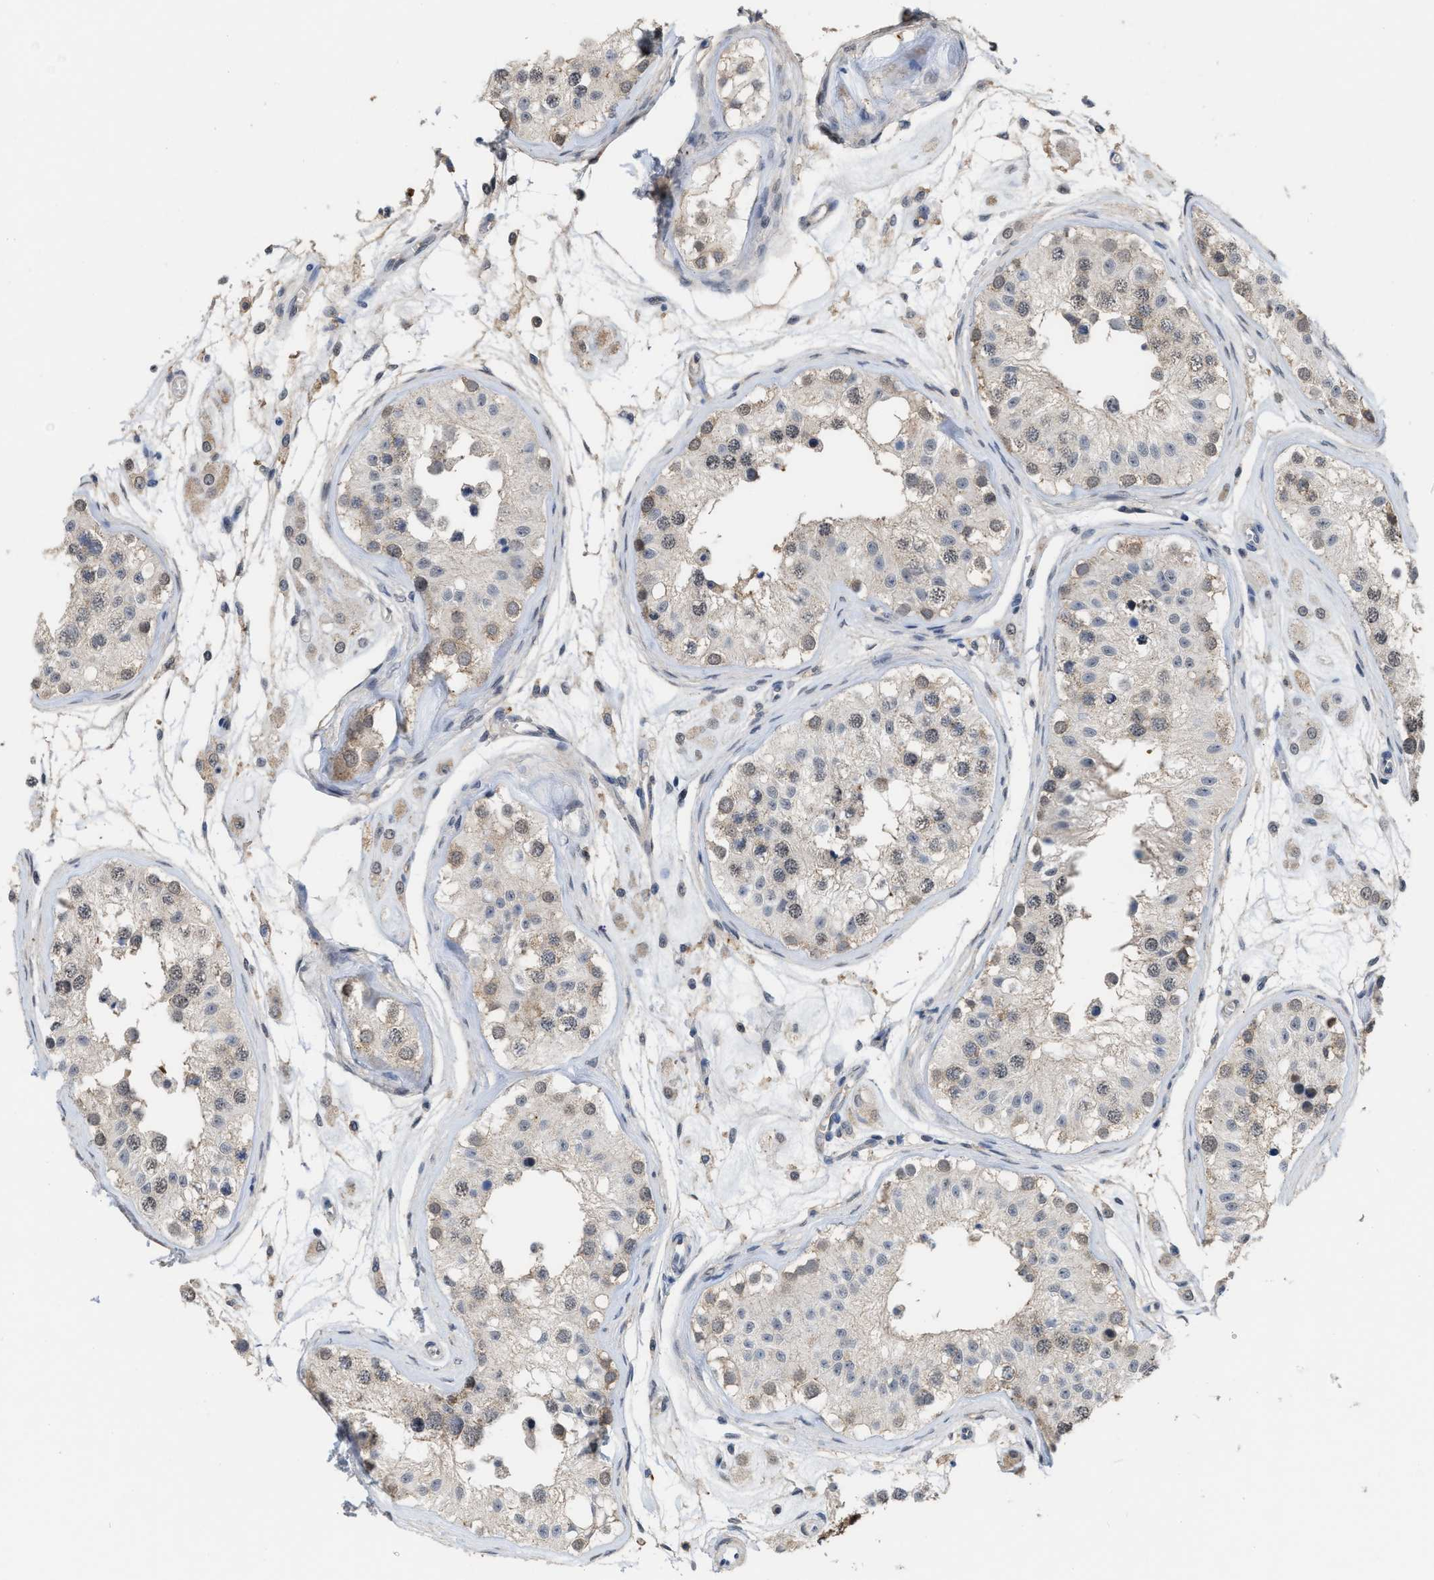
{"staining": {"intensity": "moderate", "quantity": "25%-75%", "location": "cytoplasmic/membranous"}, "tissue": "testis", "cell_type": "Cells in seminiferous ducts", "image_type": "normal", "snomed": [{"axis": "morphology", "description": "Normal tissue, NOS"}, {"axis": "morphology", "description": "Adenocarcinoma, metastatic, NOS"}, {"axis": "topography", "description": "Testis"}], "caption": "This photomicrograph displays immunohistochemistry (IHC) staining of normal human testis, with medium moderate cytoplasmic/membranous staining in about 25%-75% of cells in seminiferous ducts.", "gene": "BAIAP2L1", "patient": {"sex": "male", "age": 26}}